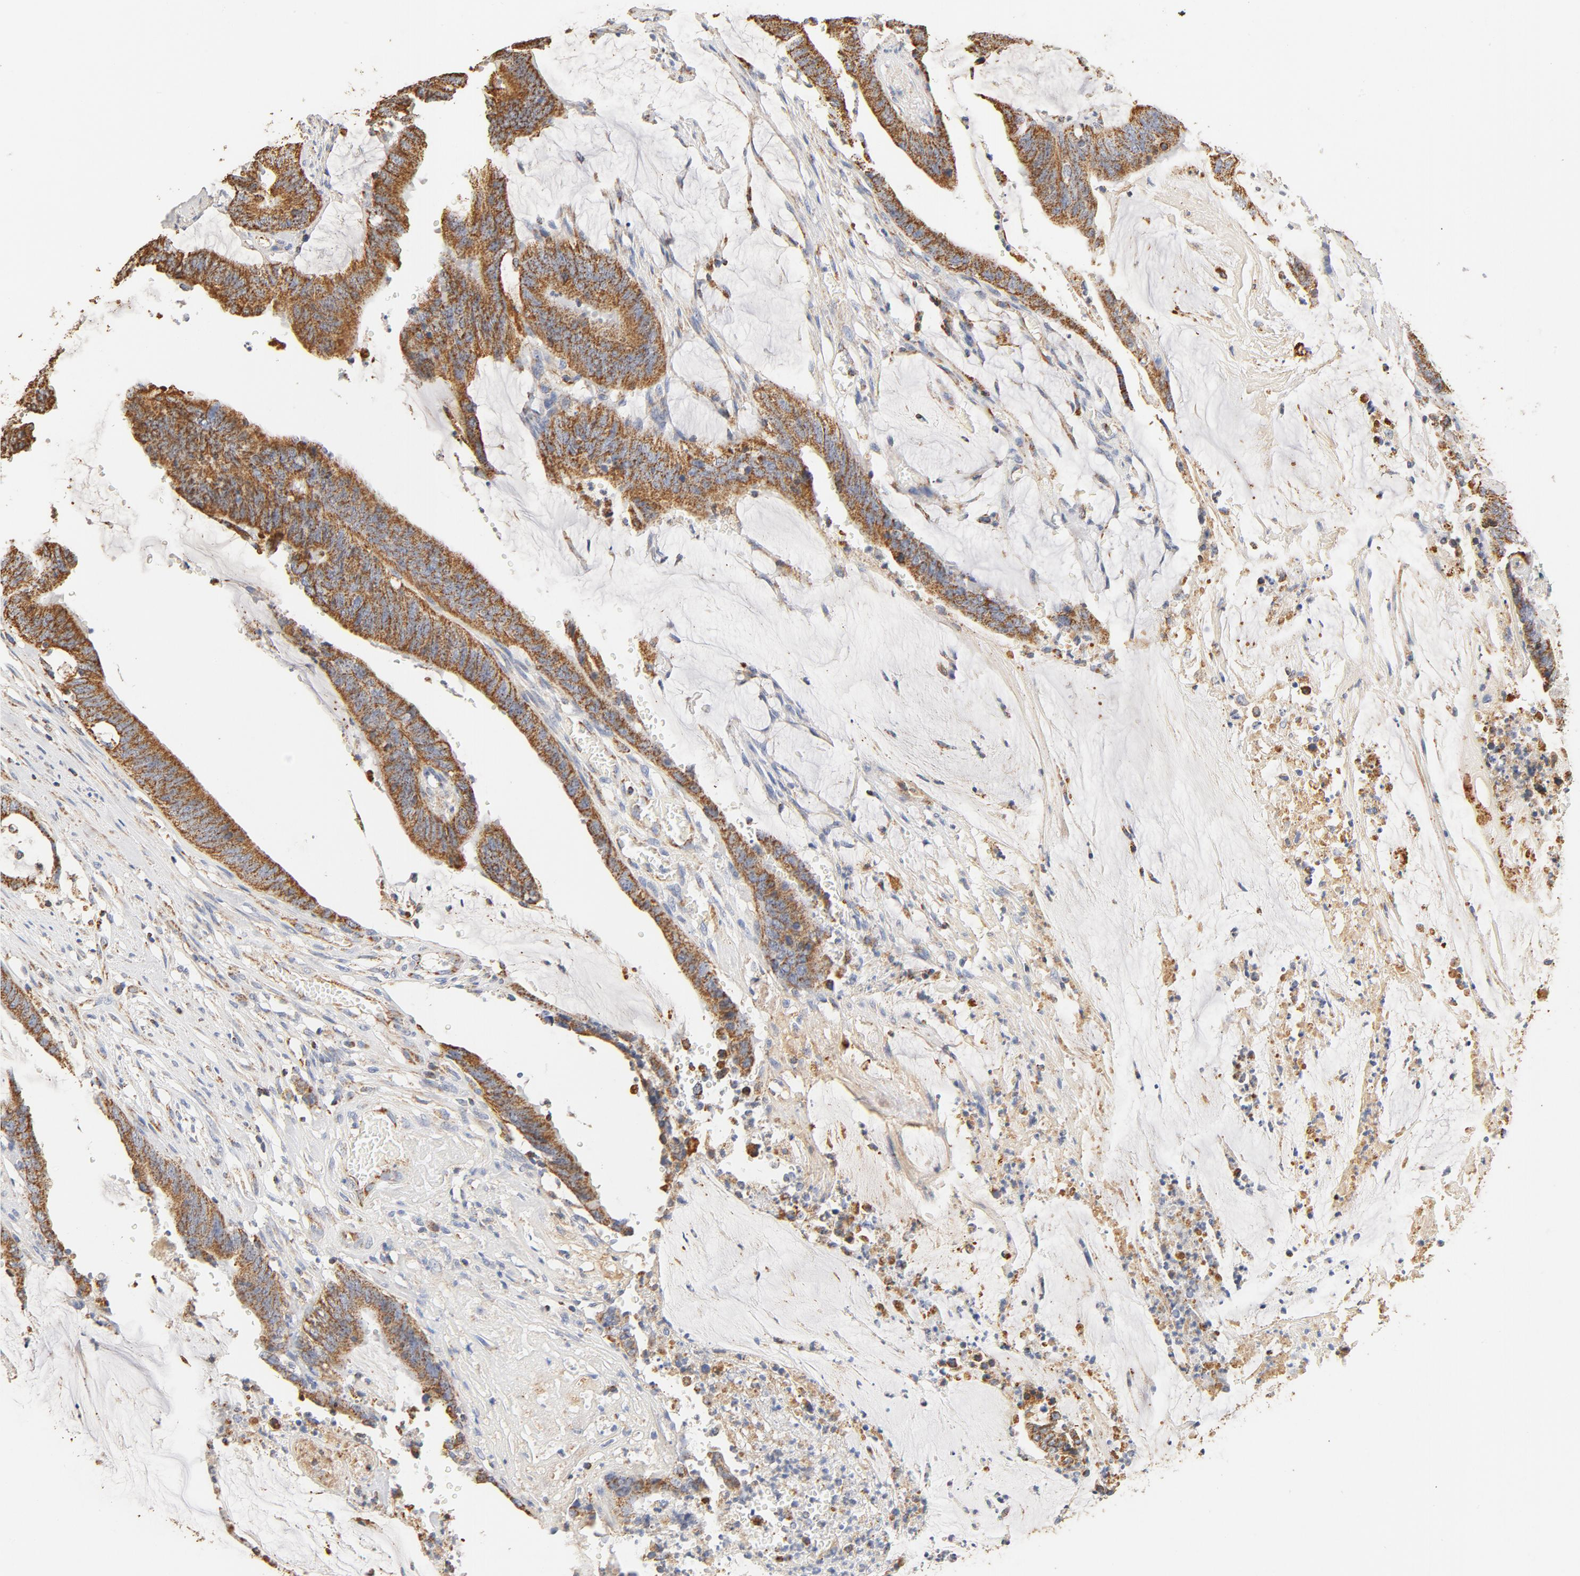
{"staining": {"intensity": "strong", "quantity": ">75%", "location": "cytoplasmic/membranous"}, "tissue": "colorectal cancer", "cell_type": "Tumor cells", "image_type": "cancer", "snomed": [{"axis": "morphology", "description": "Adenocarcinoma, NOS"}, {"axis": "topography", "description": "Rectum"}], "caption": "Immunohistochemistry (IHC) of colorectal cancer (adenocarcinoma) displays high levels of strong cytoplasmic/membranous expression in about >75% of tumor cells.", "gene": "COX4I1", "patient": {"sex": "female", "age": 66}}